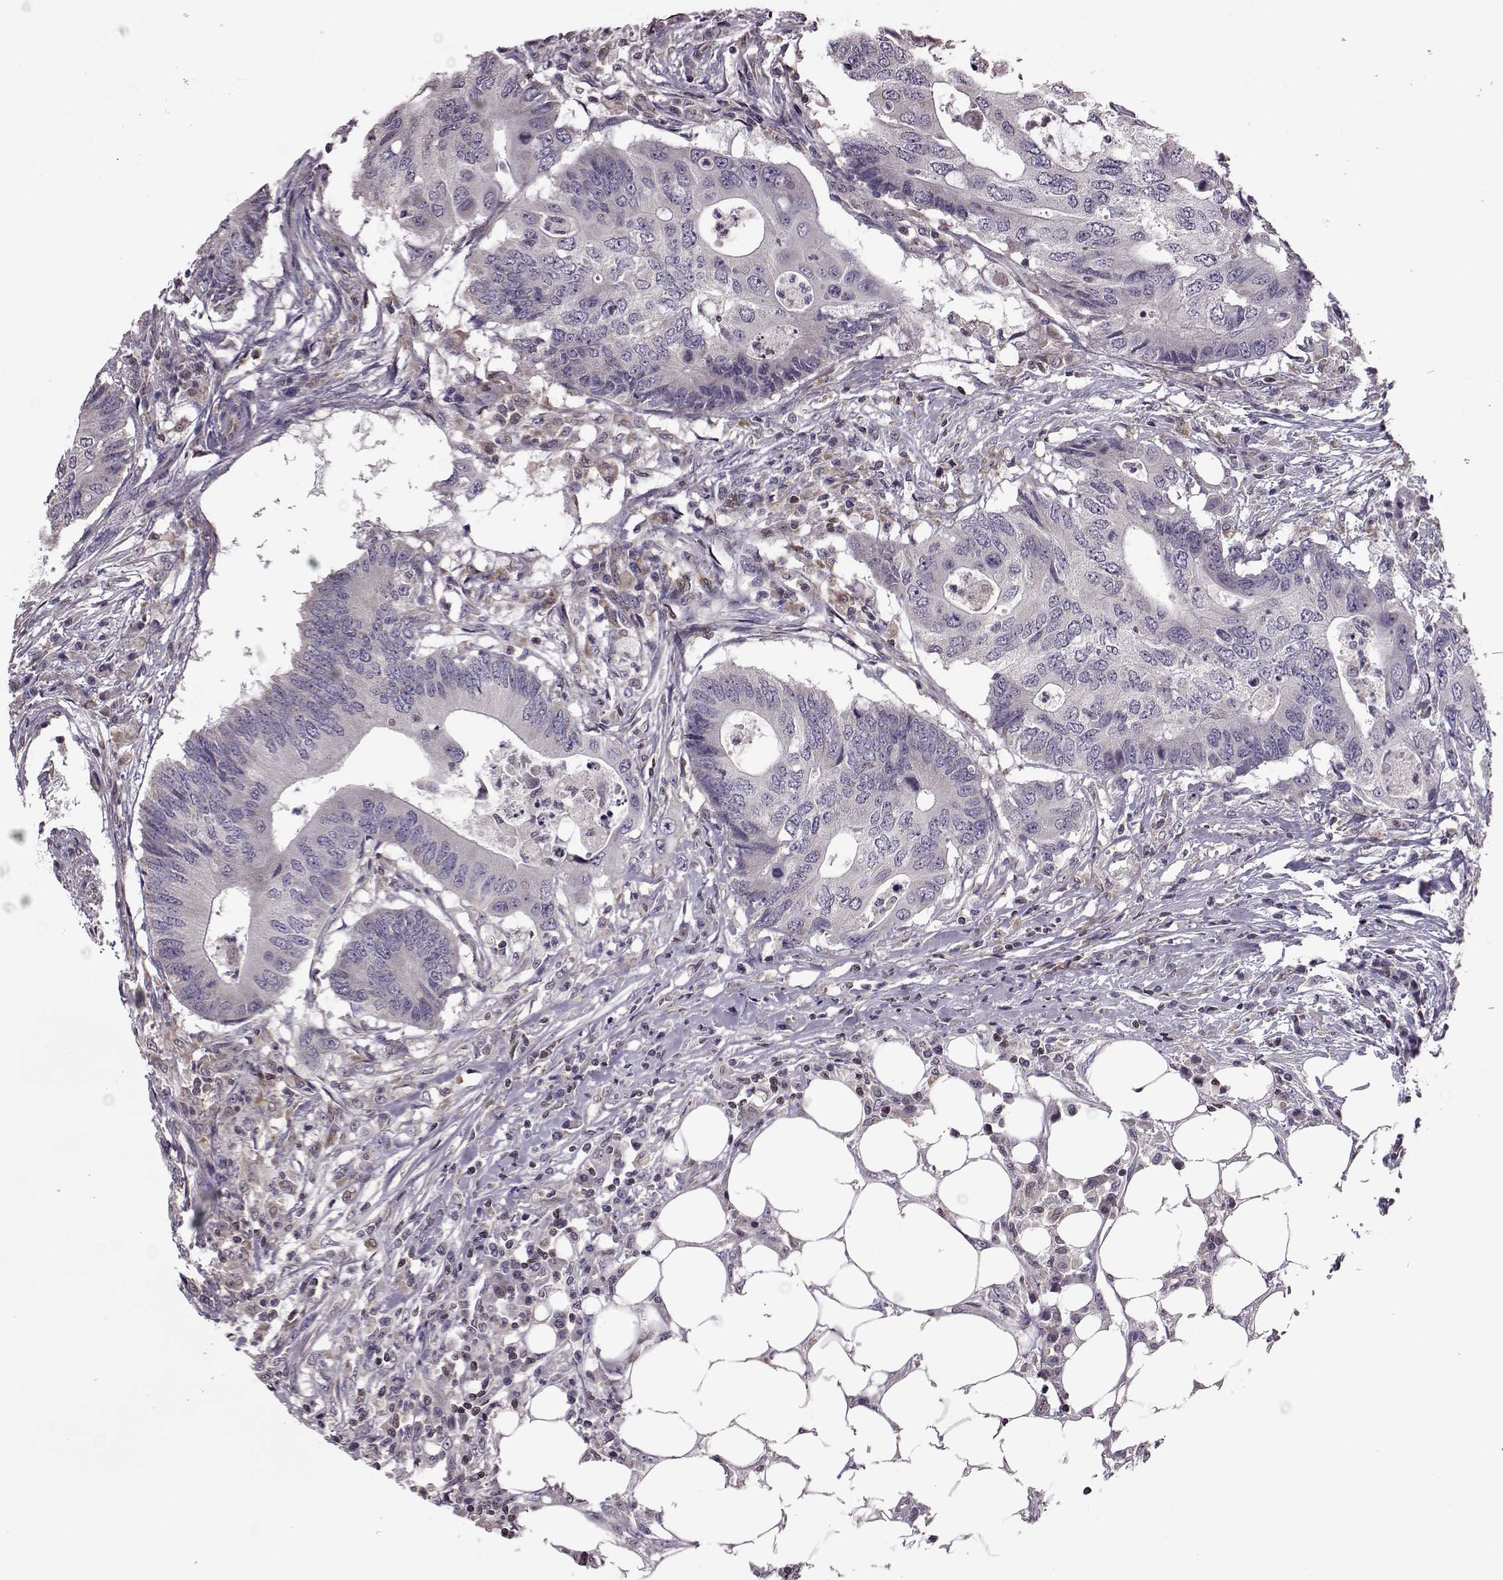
{"staining": {"intensity": "negative", "quantity": "none", "location": "none"}, "tissue": "colorectal cancer", "cell_type": "Tumor cells", "image_type": "cancer", "snomed": [{"axis": "morphology", "description": "Adenocarcinoma, NOS"}, {"axis": "topography", "description": "Colon"}], "caption": "A high-resolution histopathology image shows IHC staining of colorectal adenocarcinoma, which shows no significant staining in tumor cells. (DAB immunohistochemistry (IHC) with hematoxylin counter stain).", "gene": "CDC42SE1", "patient": {"sex": "male", "age": 71}}